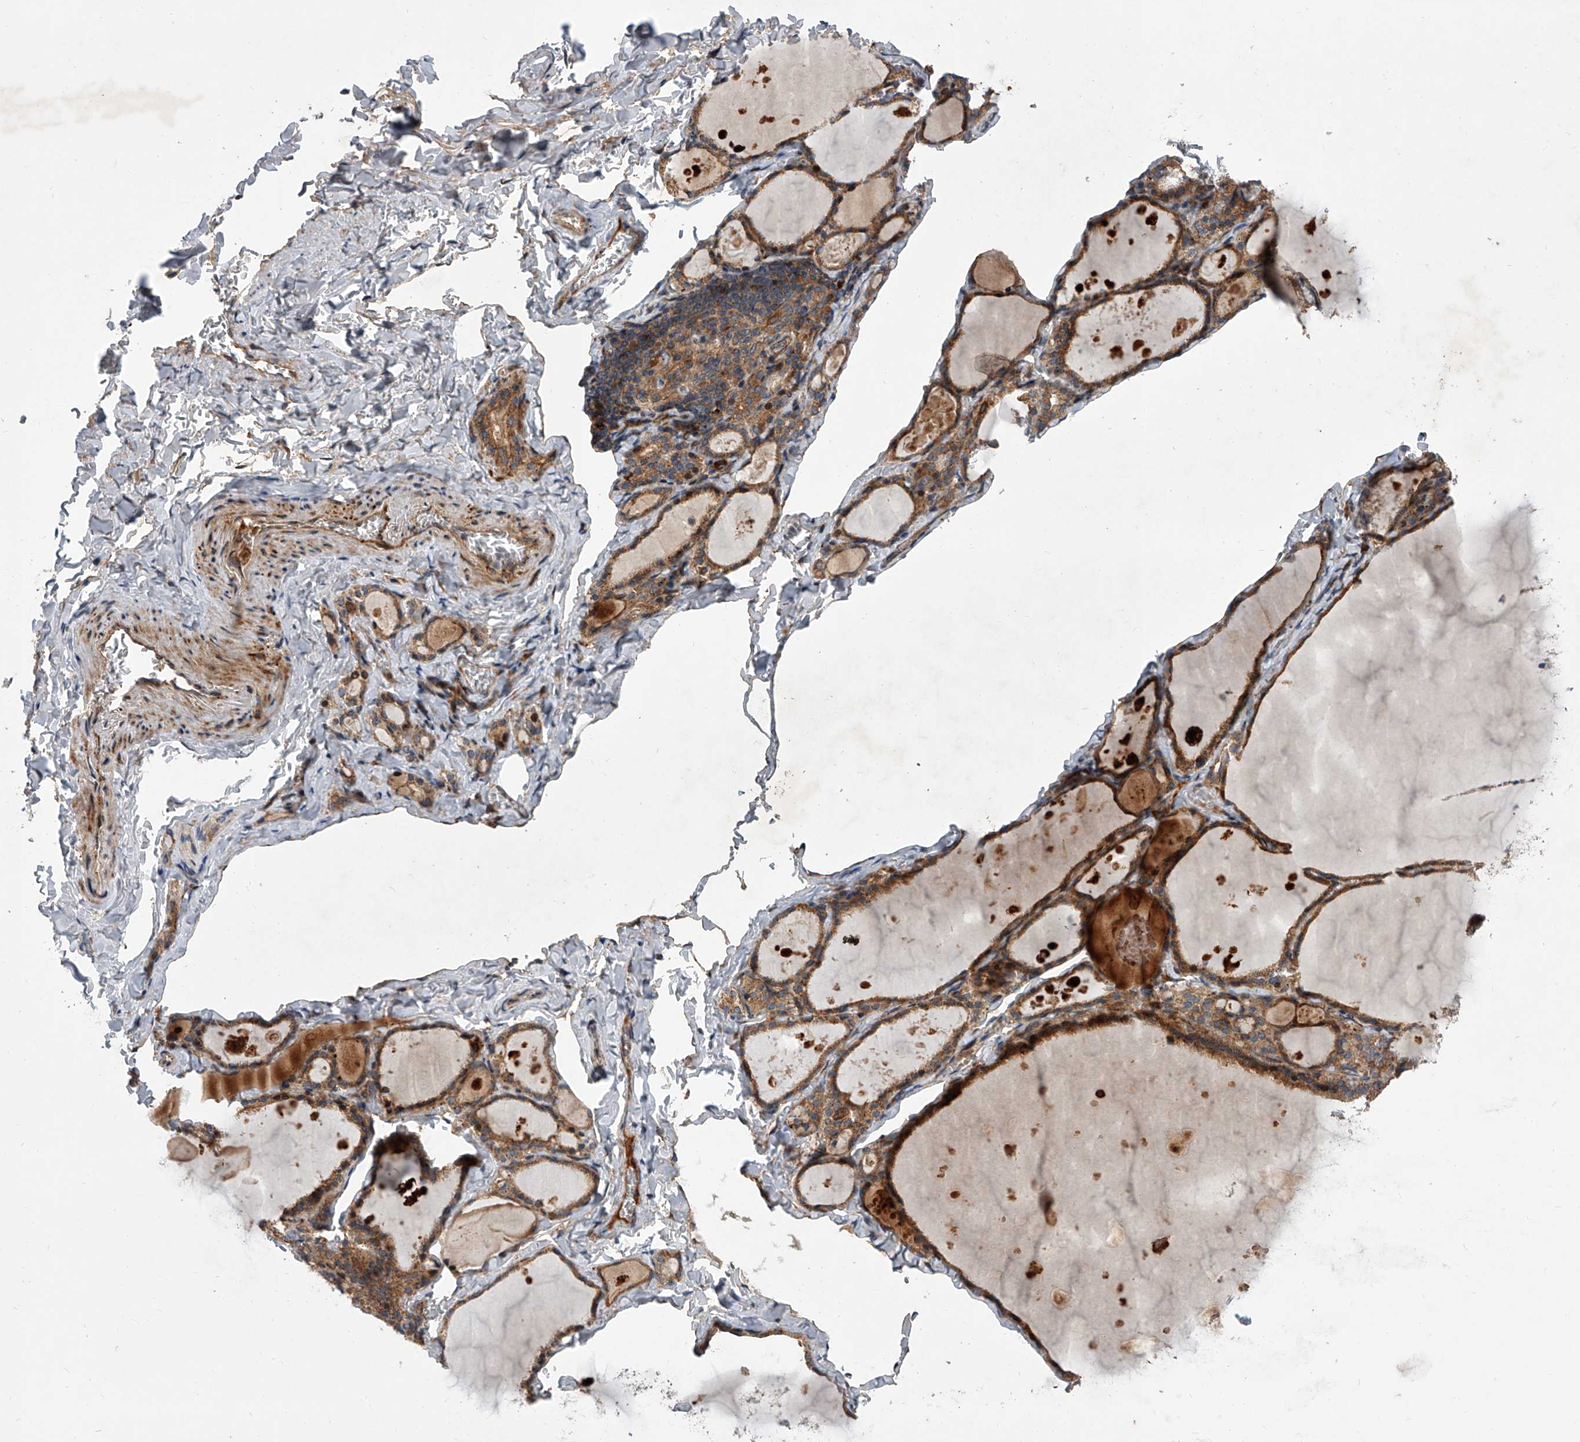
{"staining": {"intensity": "moderate", "quantity": ">75%", "location": "cytoplasmic/membranous"}, "tissue": "thyroid gland", "cell_type": "Glandular cells", "image_type": "normal", "snomed": [{"axis": "morphology", "description": "Normal tissue, NOS"}, {"axis": "topography", "description": "Thyroid gland"}], "caption": "Thyroid gland stained with a brown dye demonstrates moderate cytoplasmic/membranous positive expression in about >75% of glandular cells.", "gene": "USP47", "patient": {"sex": "male", "age": 56}}